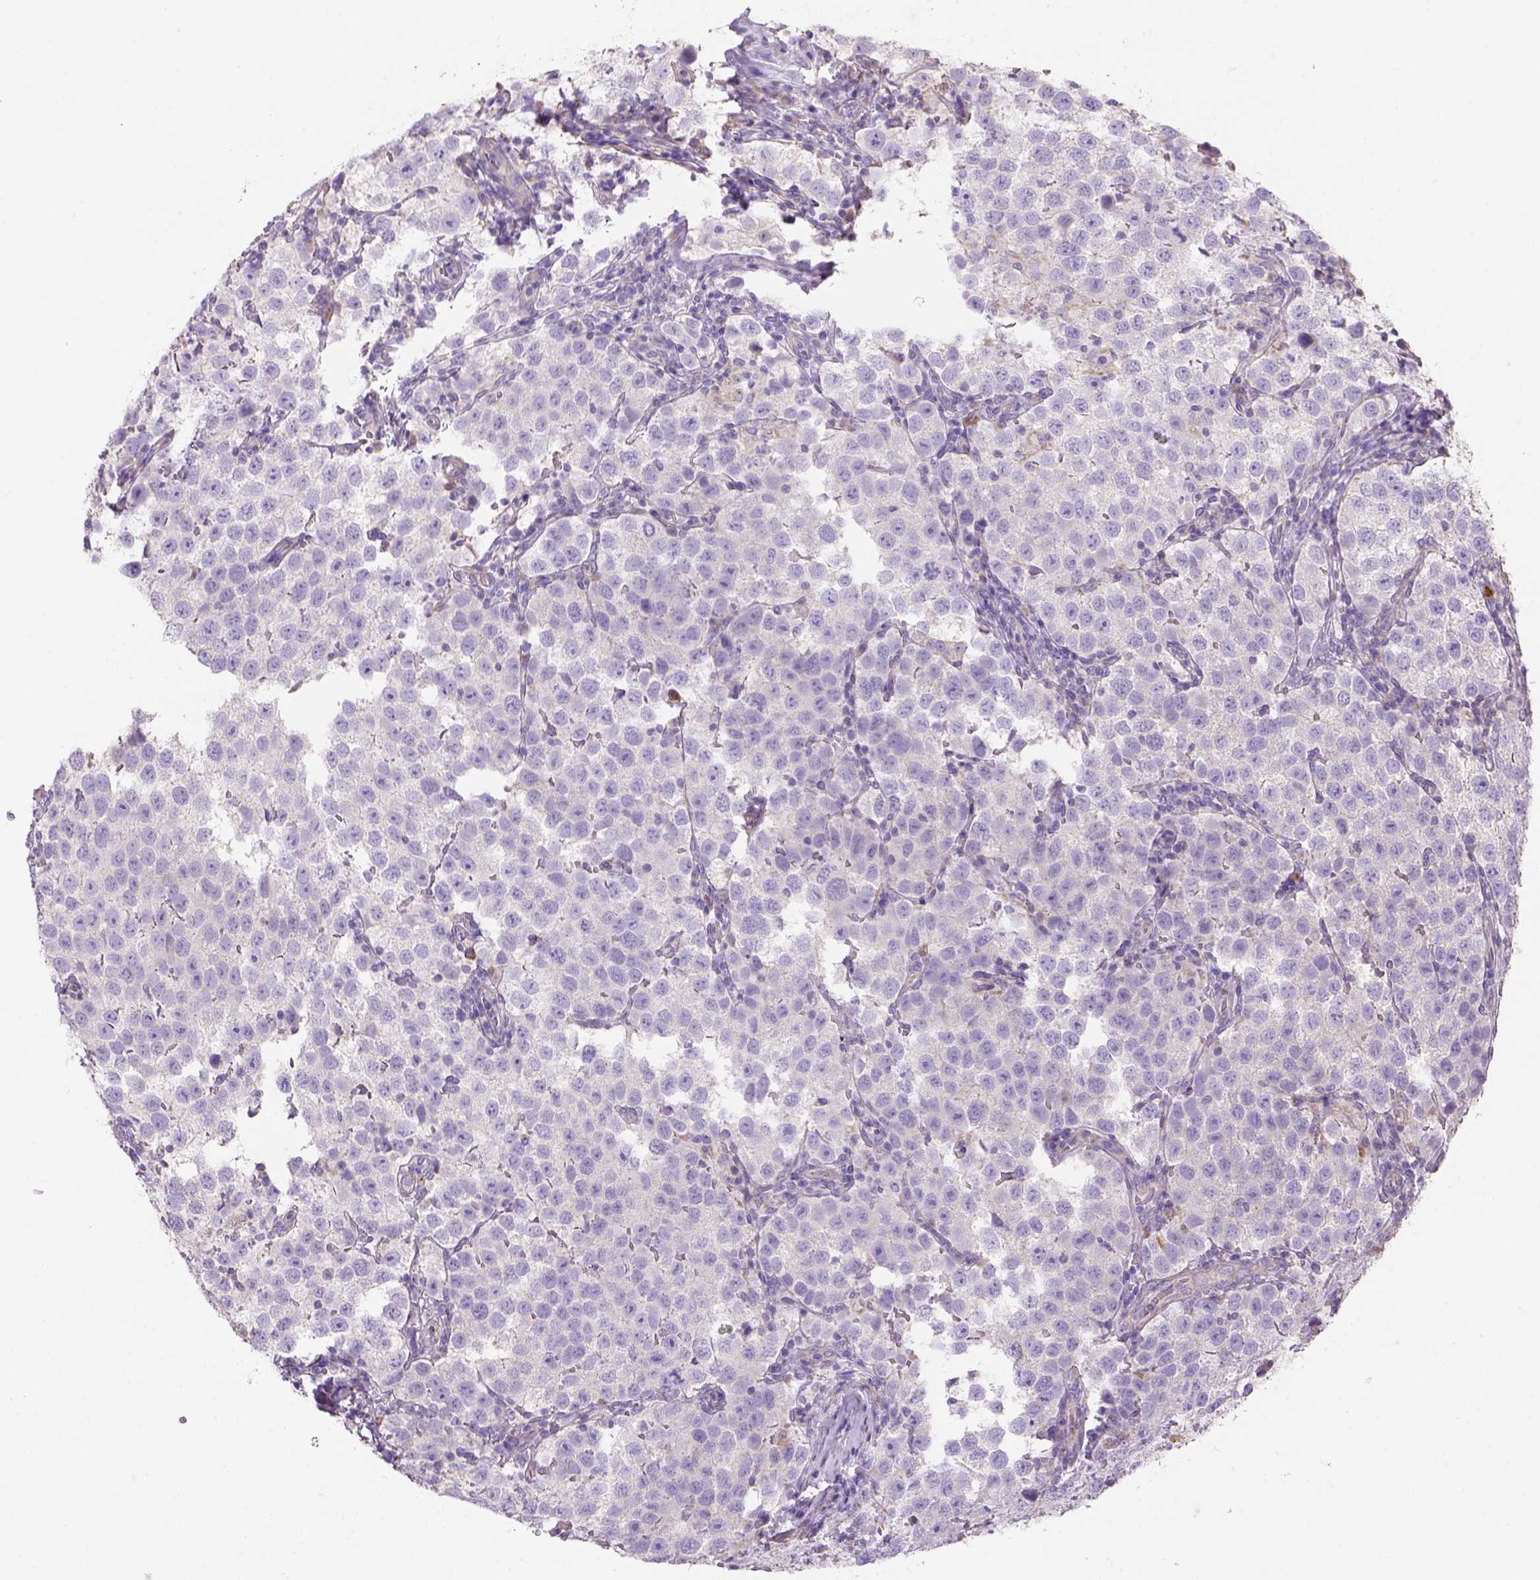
{"staining": {"intensity": "negative", "quantity": "none", "location": "none"}, "tissue": "testis cancer", "cell_type": "Tumor cells", "image_type": "cancer", "snomed": [{"axis": "morphology", "description": "Seminoma, NOS"}, {"axis": "topography", "description": "Testis"}], "caption": "DAB immunohistochemical staining of seminoma (testis) reveals no significant staining in tumor cells.", "gene": "HTRA1", "patient": {"sex": "male", "age": 37}}